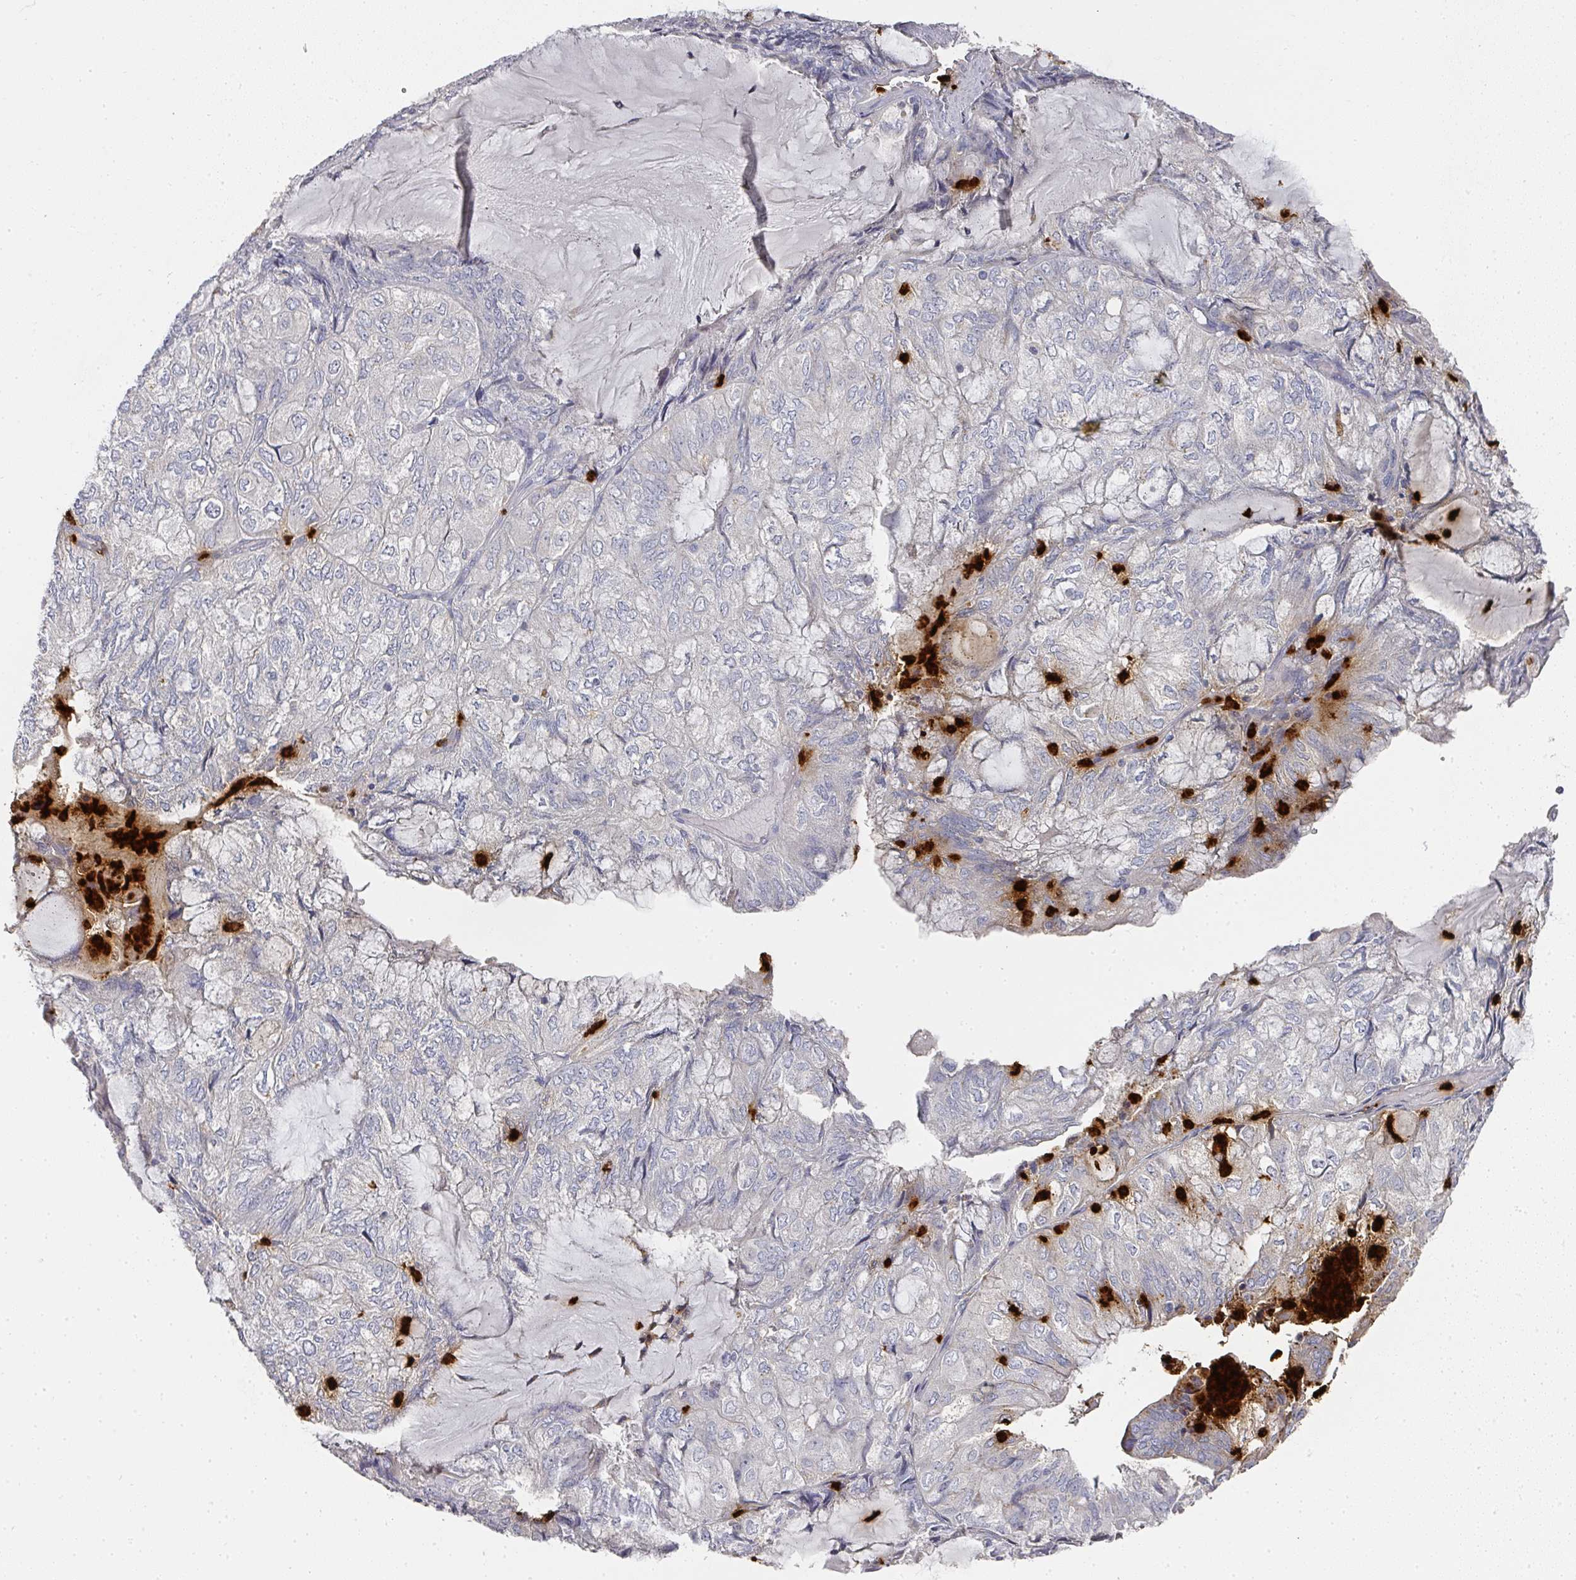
{"staining": {"intensity": "negative", "quantity": "none", "location": "none"}, "tissue": "endometrial cancer", "cell_type": "Tumor cells", "image_type": "cancer", "snomed": [{"axis": "morphology", "description": "Adenocarcinoma, NOS"}, {"axis": "topography", "description": "Endometrium"}], "caption": "The IHC image has no significant positivity in tumor cells of endometrial cancer (adenocarcinoma) tissue.", "gene": "CAMP", "patient": {"sex": "female", "age": 81}}